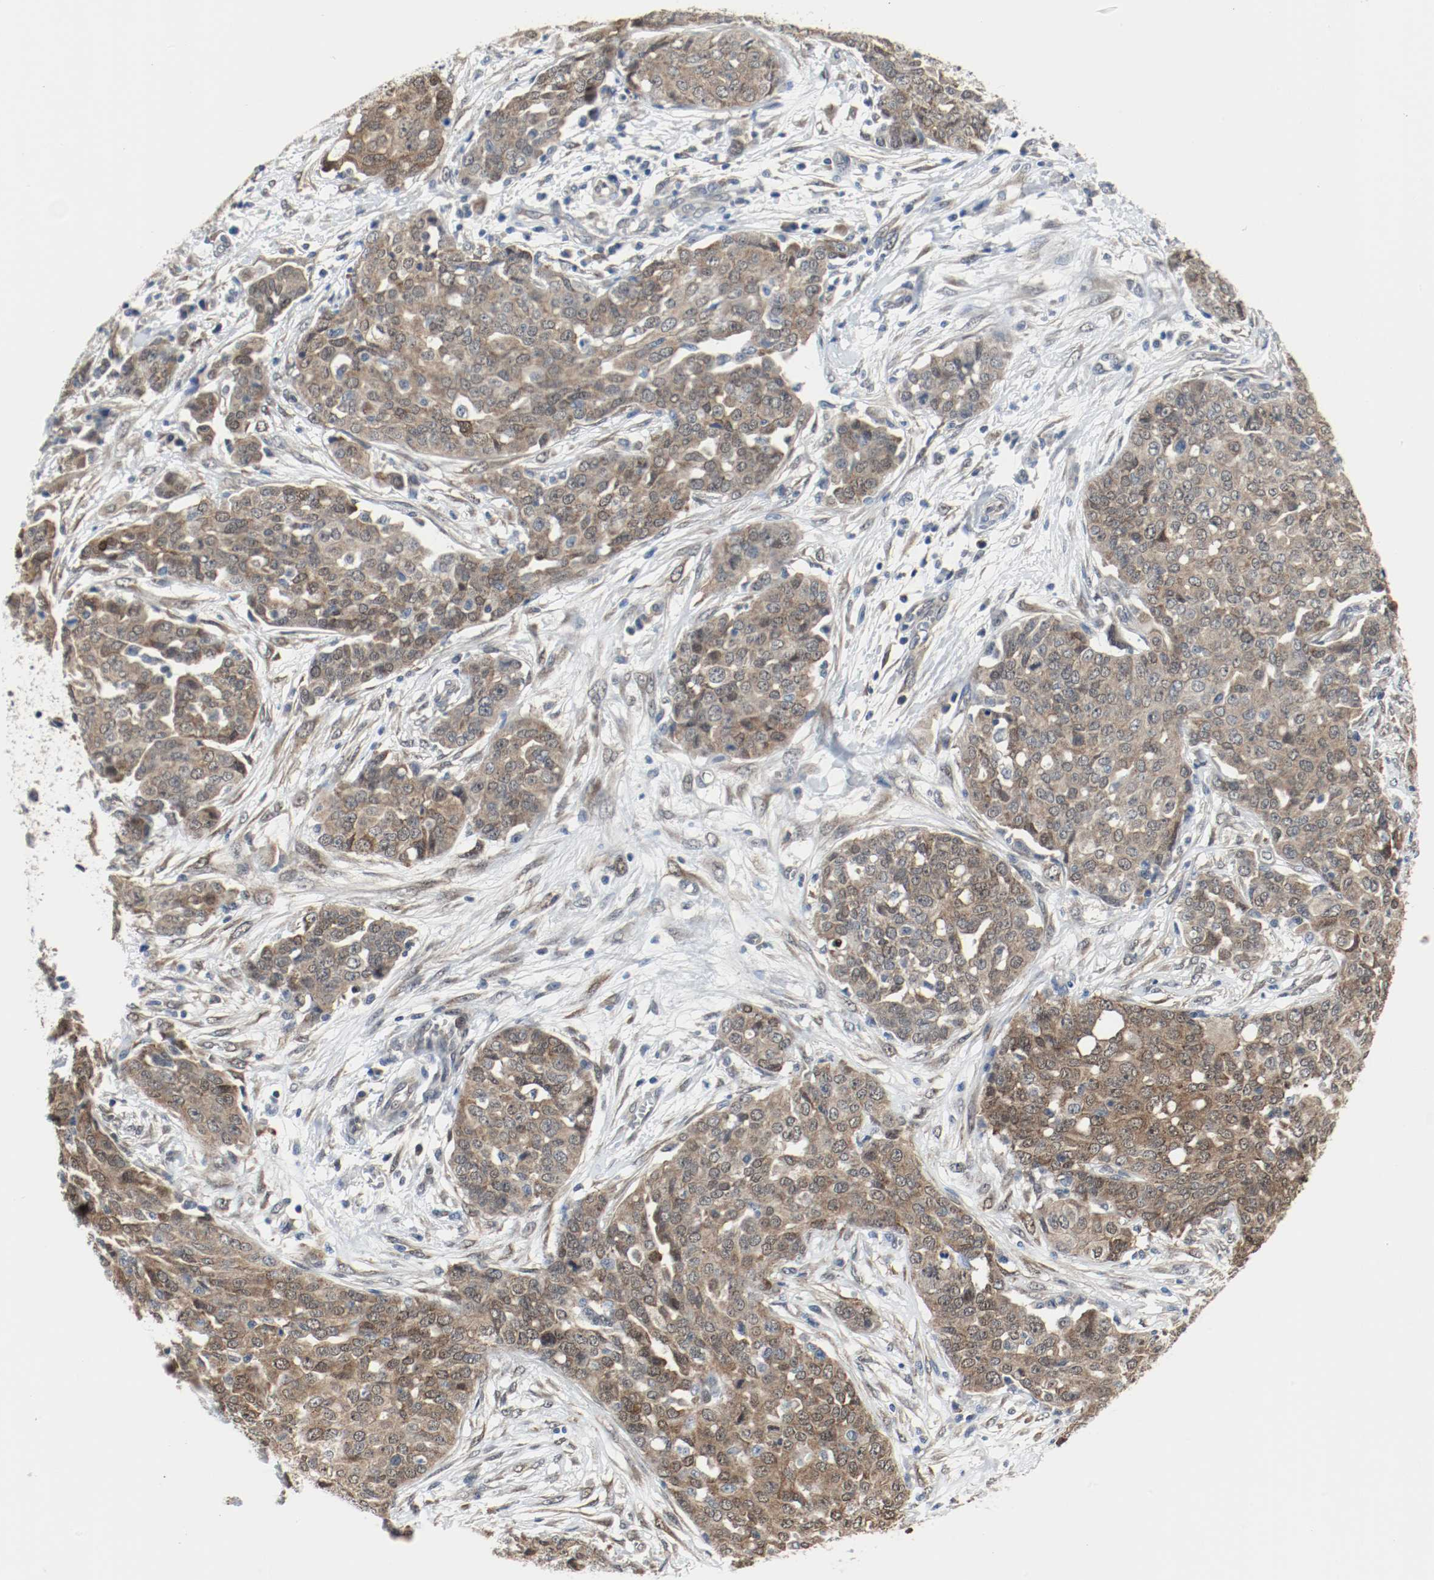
{"staining": {"intensity": "weak", "quantity": ">75%", "location": "cytoplasmic/membranous,nuclear"}, "tissue": "ovarian cancer", "cell_type": "Tumor cells", "image_type": "cancer", "snomed": [{"axis": "morphology", "description": "Cystadenocarcinoma, serous, NOS"}, {"axis": "topography", "description": "Soft tissue"}, {"axis": "topography", "description": "Ovary"}], "caption": "Immunohistochemistry (IHC) photomicrograph of human ovarian cancer stained for a protein (brown), which exhibits low levels of weak cytoplasmic/membranous and nuclear expression in about >75% of tumor cells.", "gene": "PPME1", "patient": {"sex": "female", "age": 57}}